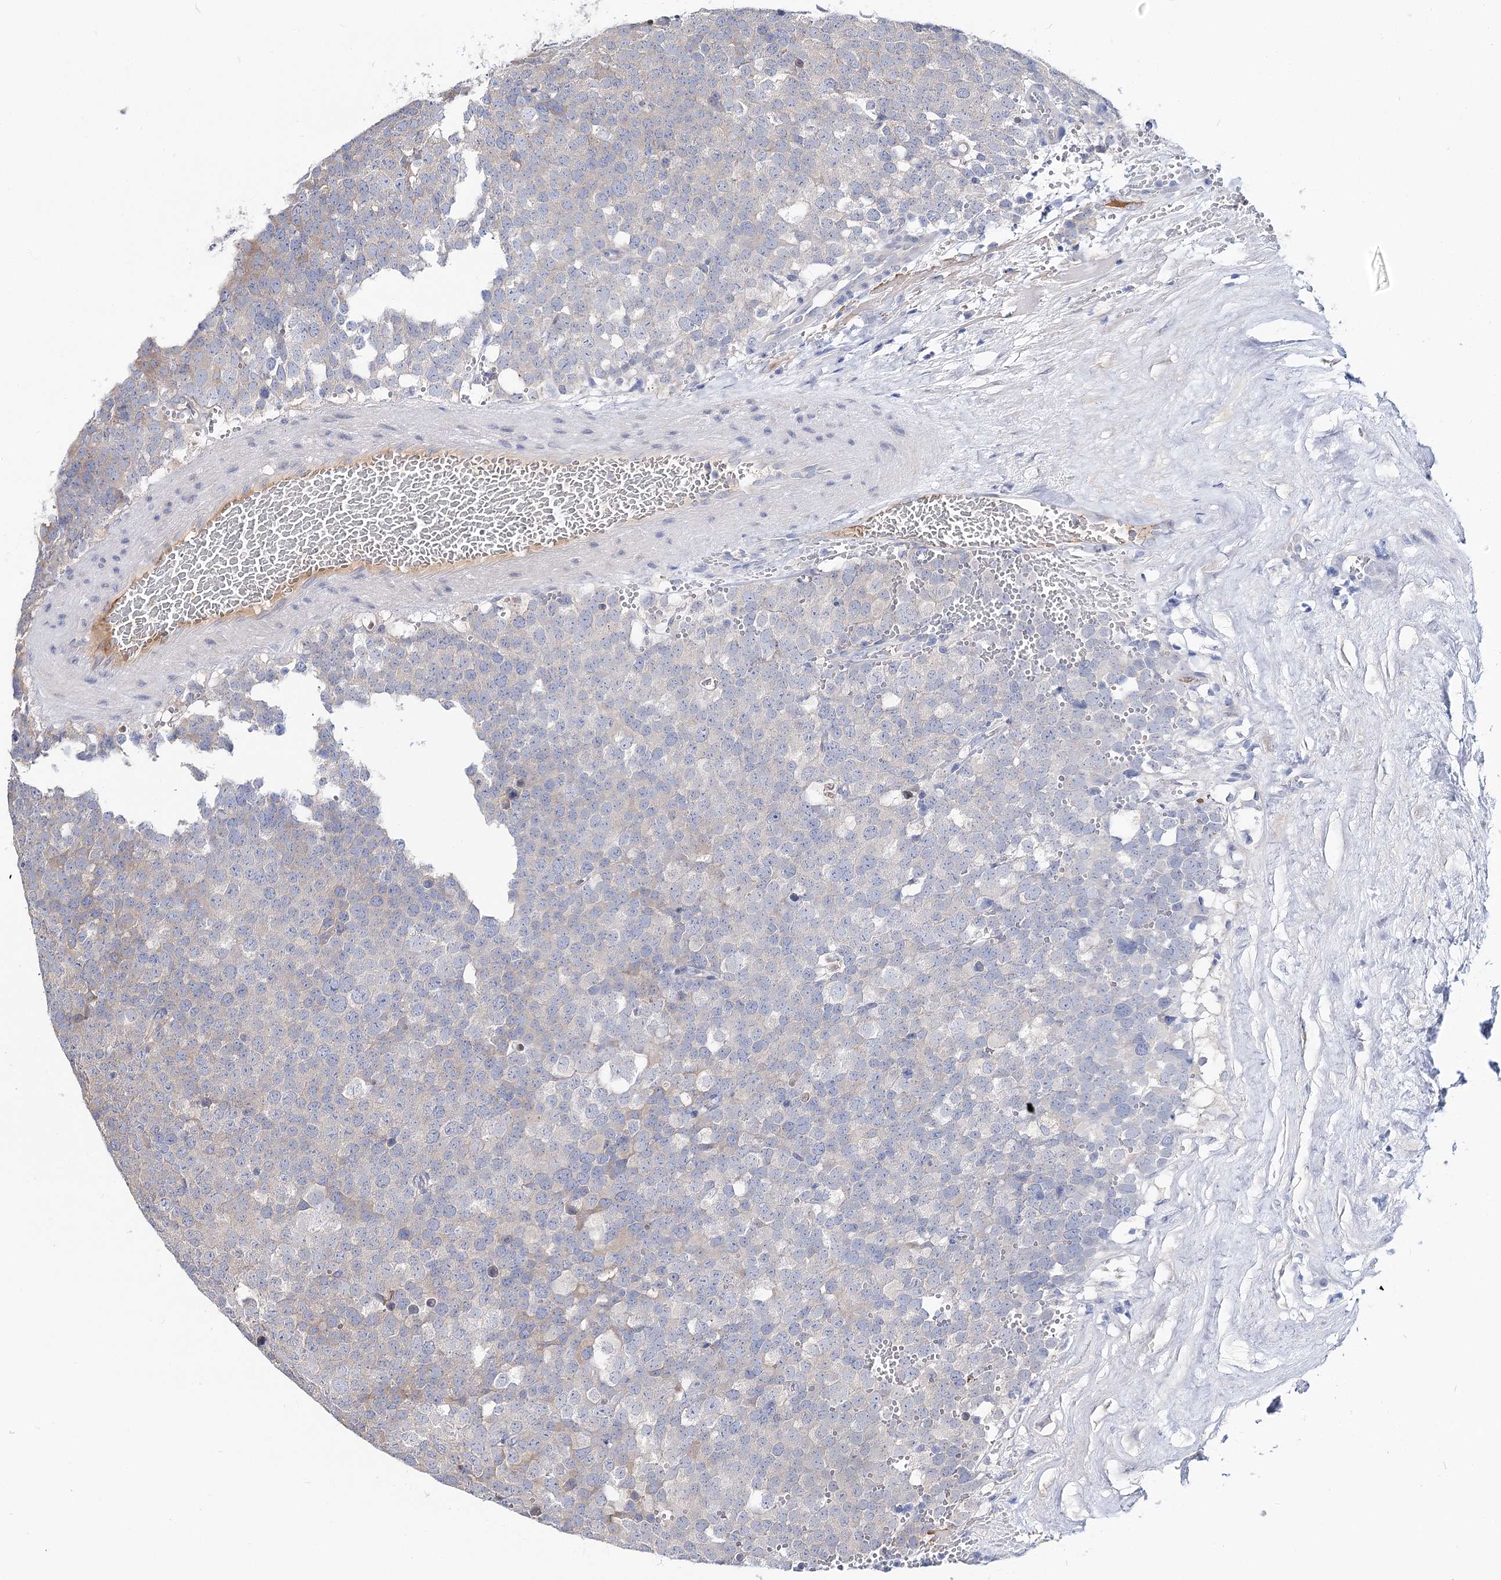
{"staining": {"intensity": "negative", "quantity": "none", "location": "none"}, "tissue": "testis cancer", "cell_type": "Tumor cells", "image_type": "cancer", "snomed": [{"axis": "morphology", "description": "Seminoma, NOS"}, {"axis": "topography", "description": "Testis"}], "caption": "This is a micrograph of IHC staining of testis seminoma, which shows no expression in tumor cells.", "gene": "UGP2", "patient": {"sex": "male", "age": 71}}